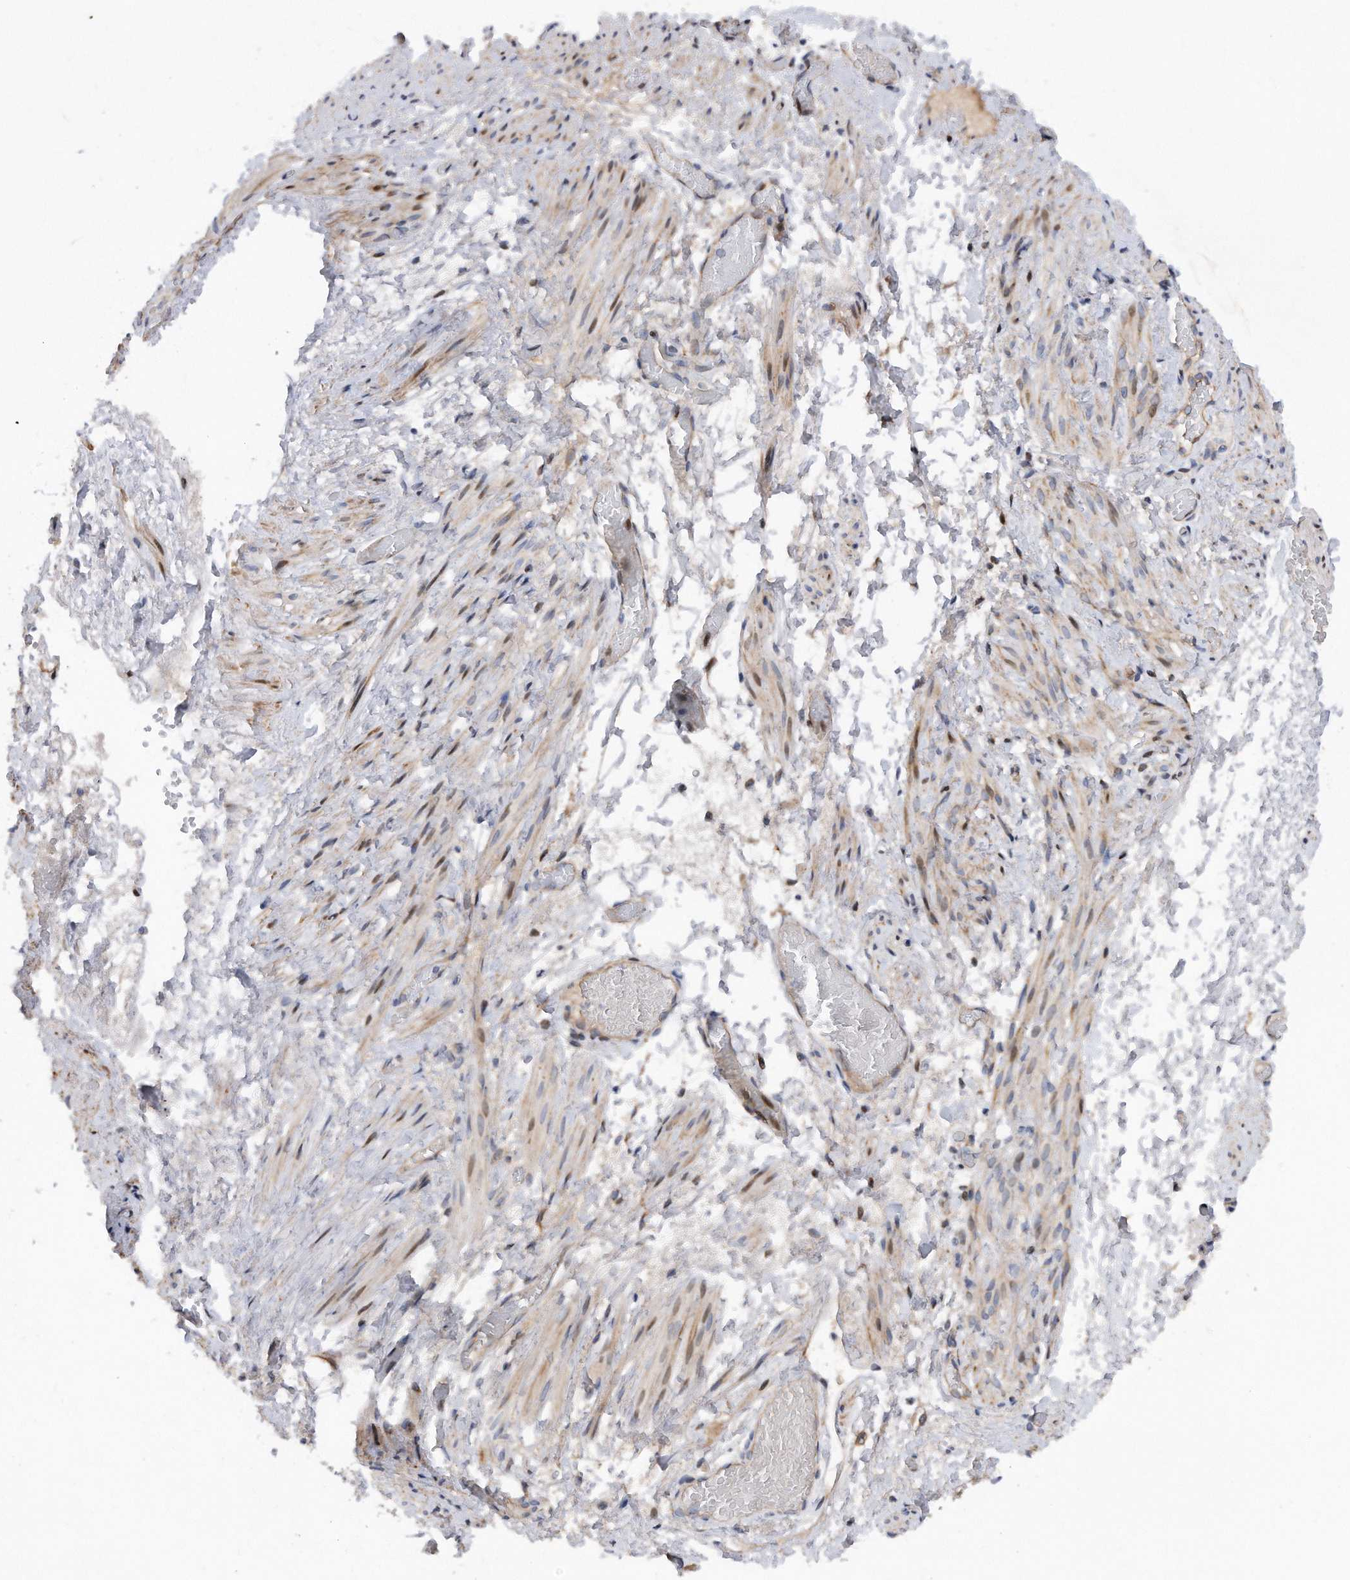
{"staining": {"intensity": "weak", "quantity": ">75%", "location": "nuclear"}, "tissue": "adipose tissue", "cell_type": "Adipocytes", "image_type": "normal", "snomed": [{"axis": "morphology", "description": "Normal tissue, NOS"}, {"axis": "topography", "description": "Smooth muscle"}, {"axis": "topography", "description": "Peripheral nerve tissue"}], "caption": "Immunohistochemistry staining of unremarkable adipose tissue, which displays low levels of weak nuclear staining in about >75% of adipocytes indicating weak nuclear protein staining. The staining was performed using DAB (3,3'-diaminobenzidine) (brown) for protein detection and nuclei were counterstained in hematoxylin (blue).", "gene": "CDH12", "patient": {"sex": "female", "age": 39}}